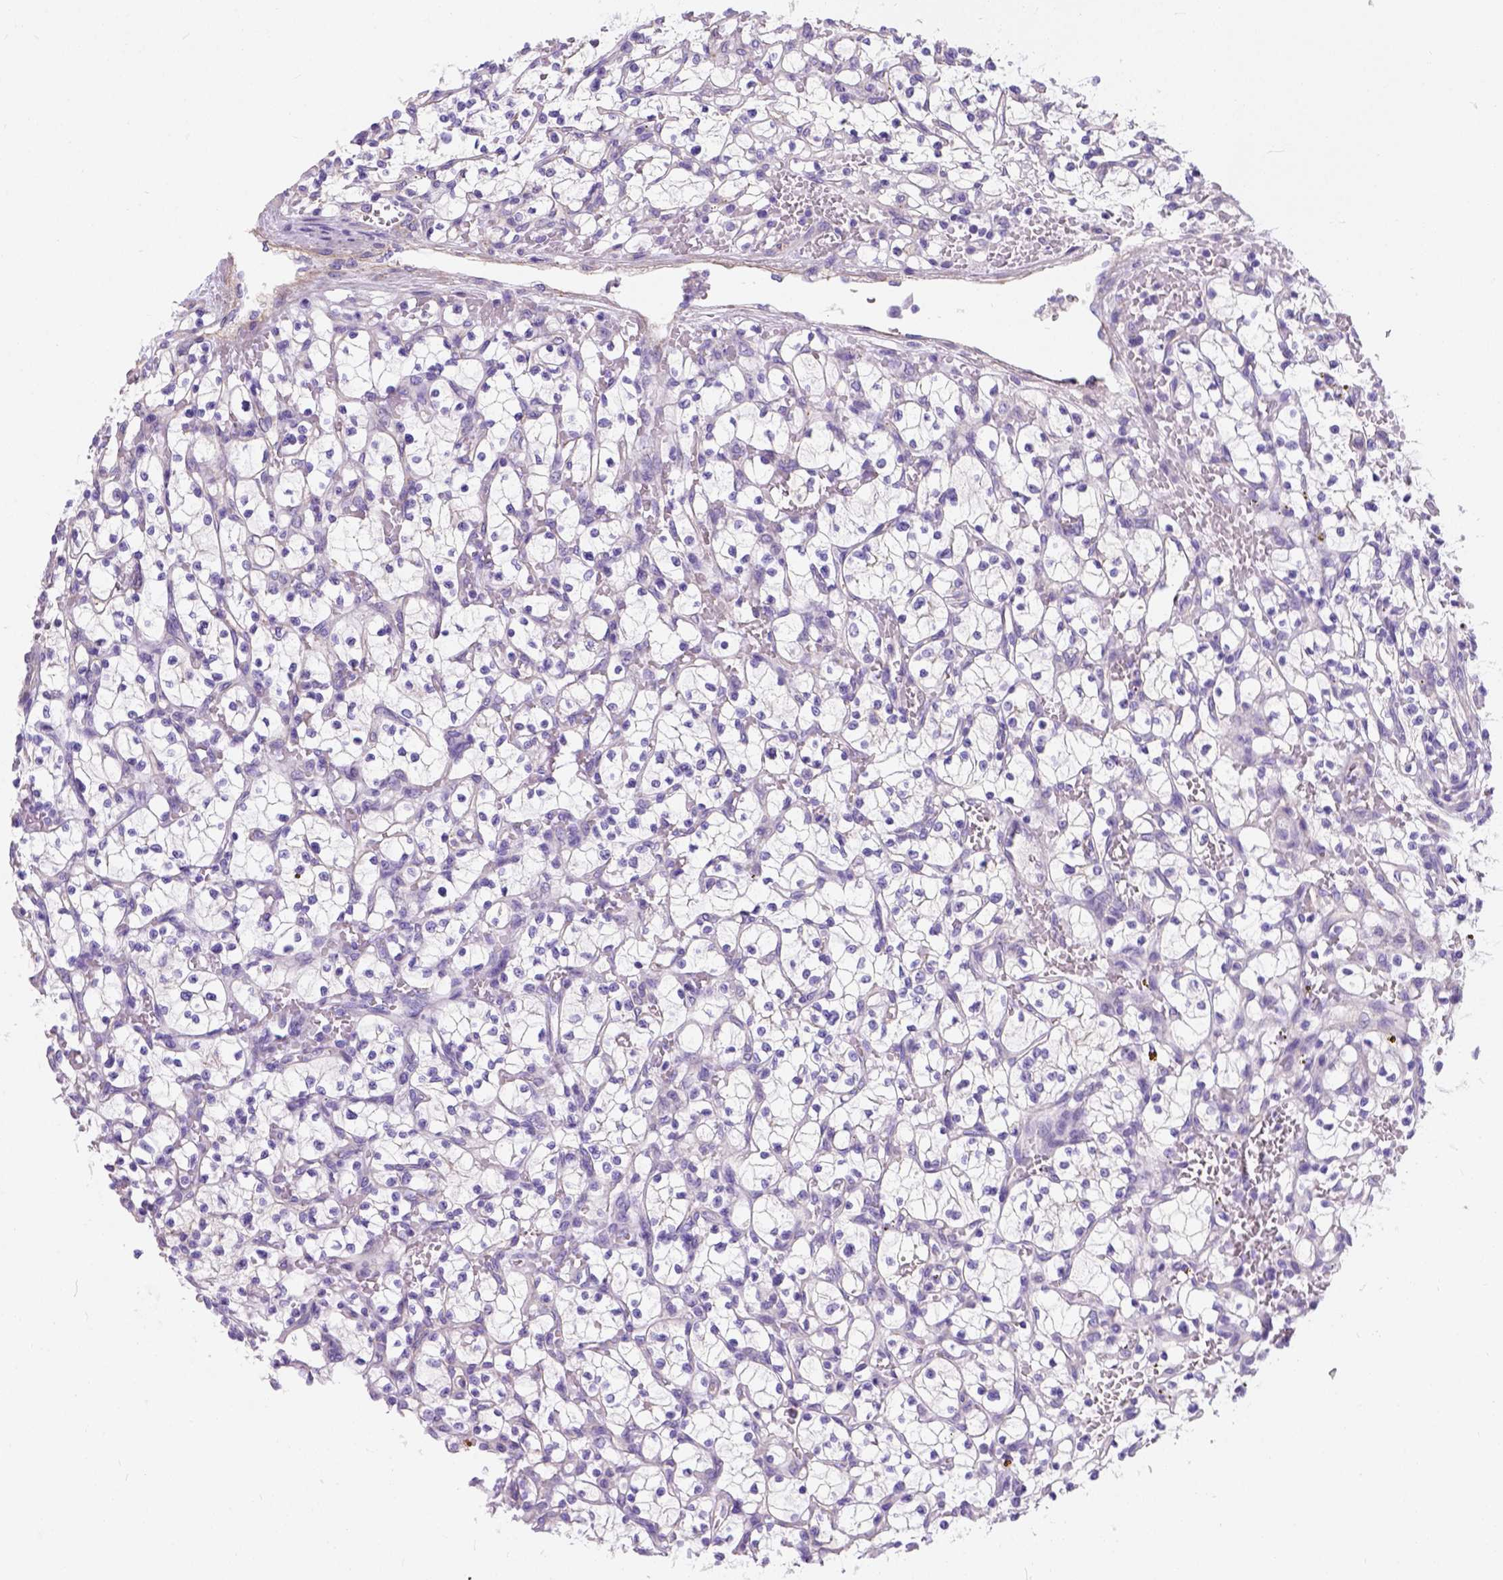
{"staining": {"intensity": "negative", "quantity": "none", "location": "none"}, "tissue": "renal cancer", "cell_type": "Tumor cells", "image_type": "cancer", "snomed": [{"axis": "morphology", "description": "Adenocarcinoma, NOS"}, {"axis": "topography", "description": "Kidney"}], "caption": "Immunohistochemistry (IHC) image of human renal adenocarcinoma stained for a protein (brown), which shows no staining in tumor cells.", "gene": "PHF7", "patient": {"sex": "female", "age": 64}}